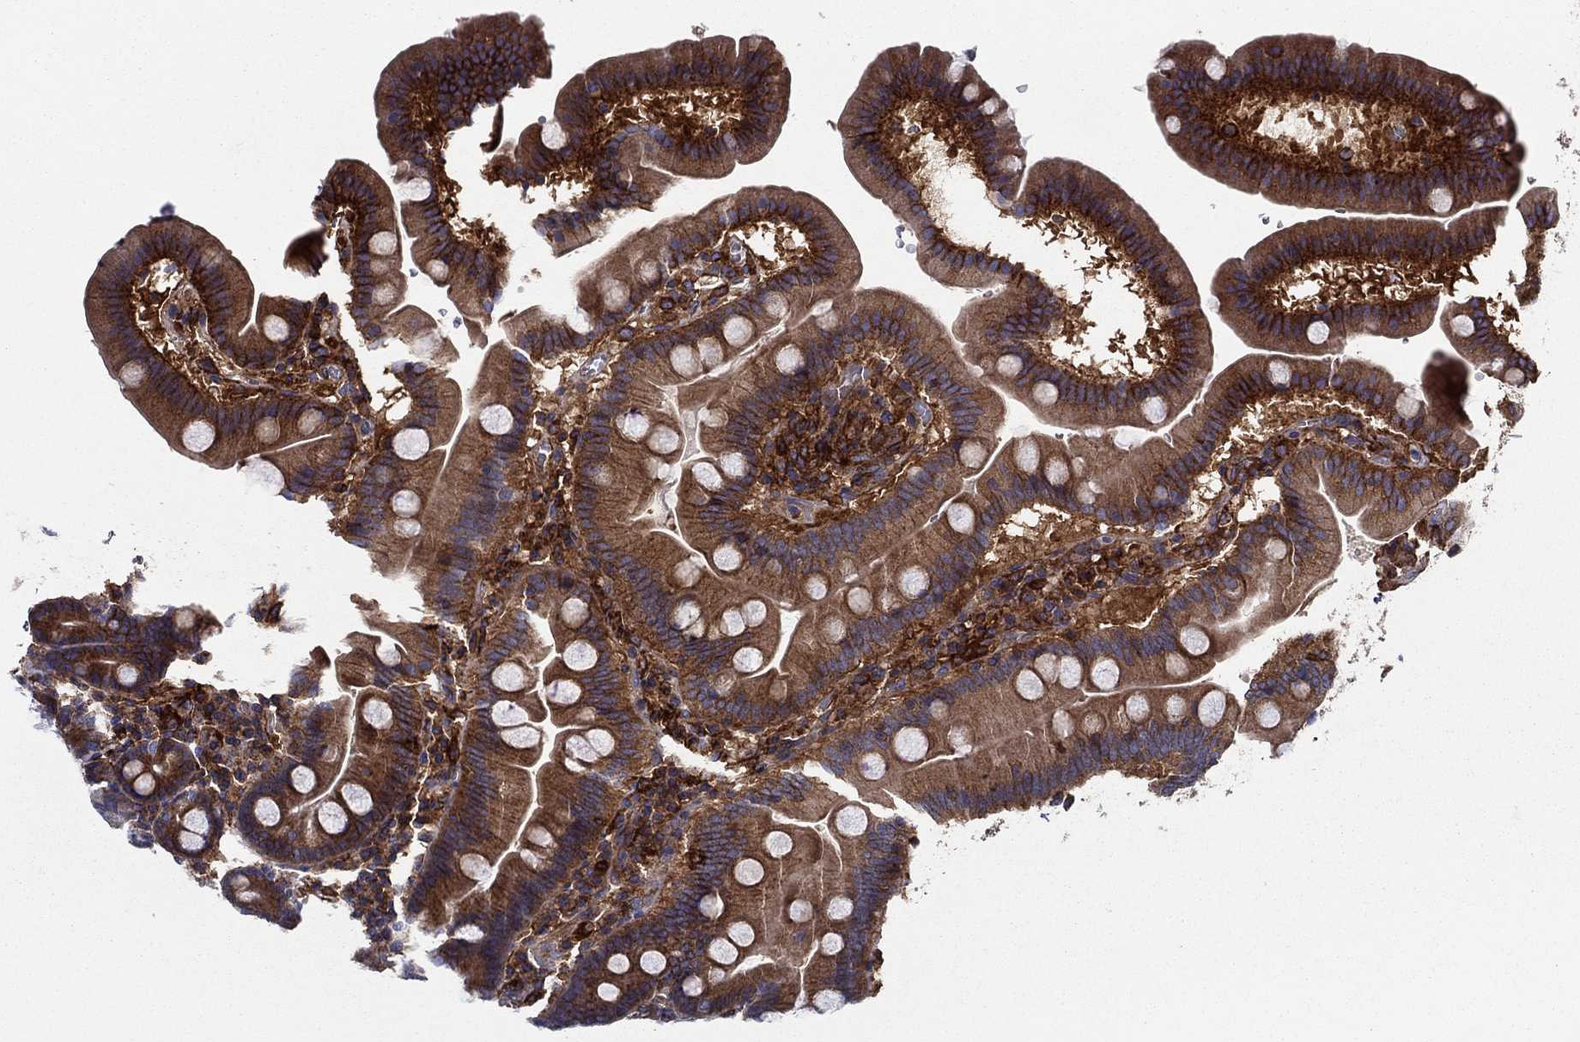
{"staining": {"intensity": "strong", "quantity": "<25%", "location": "cytoplasmic/membranous"}, "tissue": "duodenum", "cell_type": "Glandular cells", "image_type": "normal", "snomed": [{"axis": "morphology", "description": "Normal tissue, NOS"}, {"axis": "topography", "description": "Duodenum"}], "caption": "The histopathology image demonstrates a brown stain indicating the presence of a protein in the cytoplasmic/membranous of glandular cells in duodenum. The staining is performed using DAB brown chromogen to label protein expression. The nuclei are counter-stained blue using hematoxylin.", "gene": "EHBP1L1", "patient": {"sex": "male", "age": 59}}